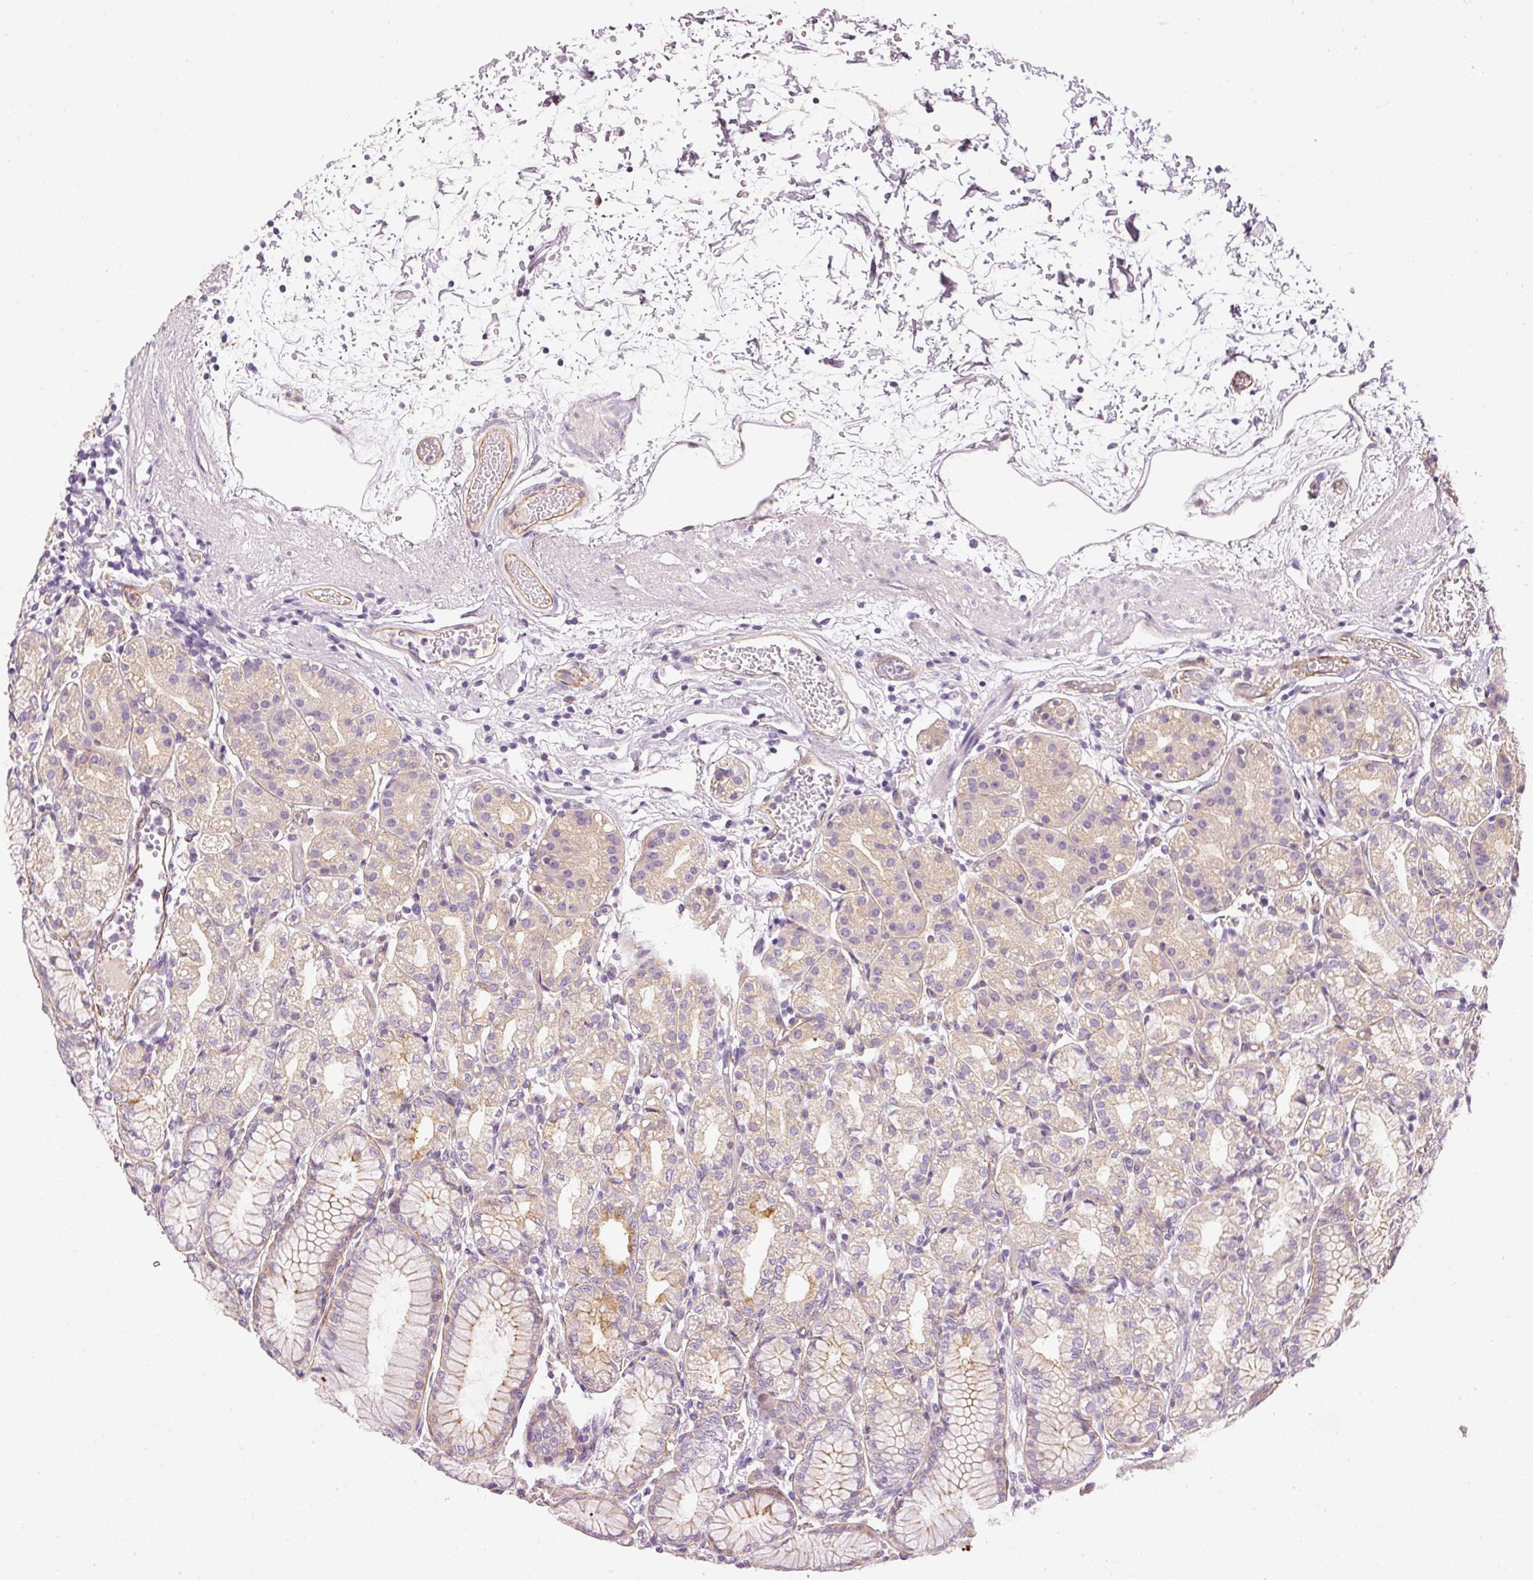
{"staining": {"intensity": "weak", "quantity": "<25%", "location": "cytoplasmic/membranous"}, "tissue": "stomach", "cell_type": "Glandular cells", "image_type": "normal", "snomed": [{"axis": "morphology", "description": "Normal tissue, NOS"}, {"axis": "topography", "description": "Stomach"}], "caption": "IHC image of unremarkable stomach: human stomach stained with DAB demonstrates no significant protein positivity in glandular cells.", "gene": "OSR2", "patient": {"sex": "female", "age": 57}}